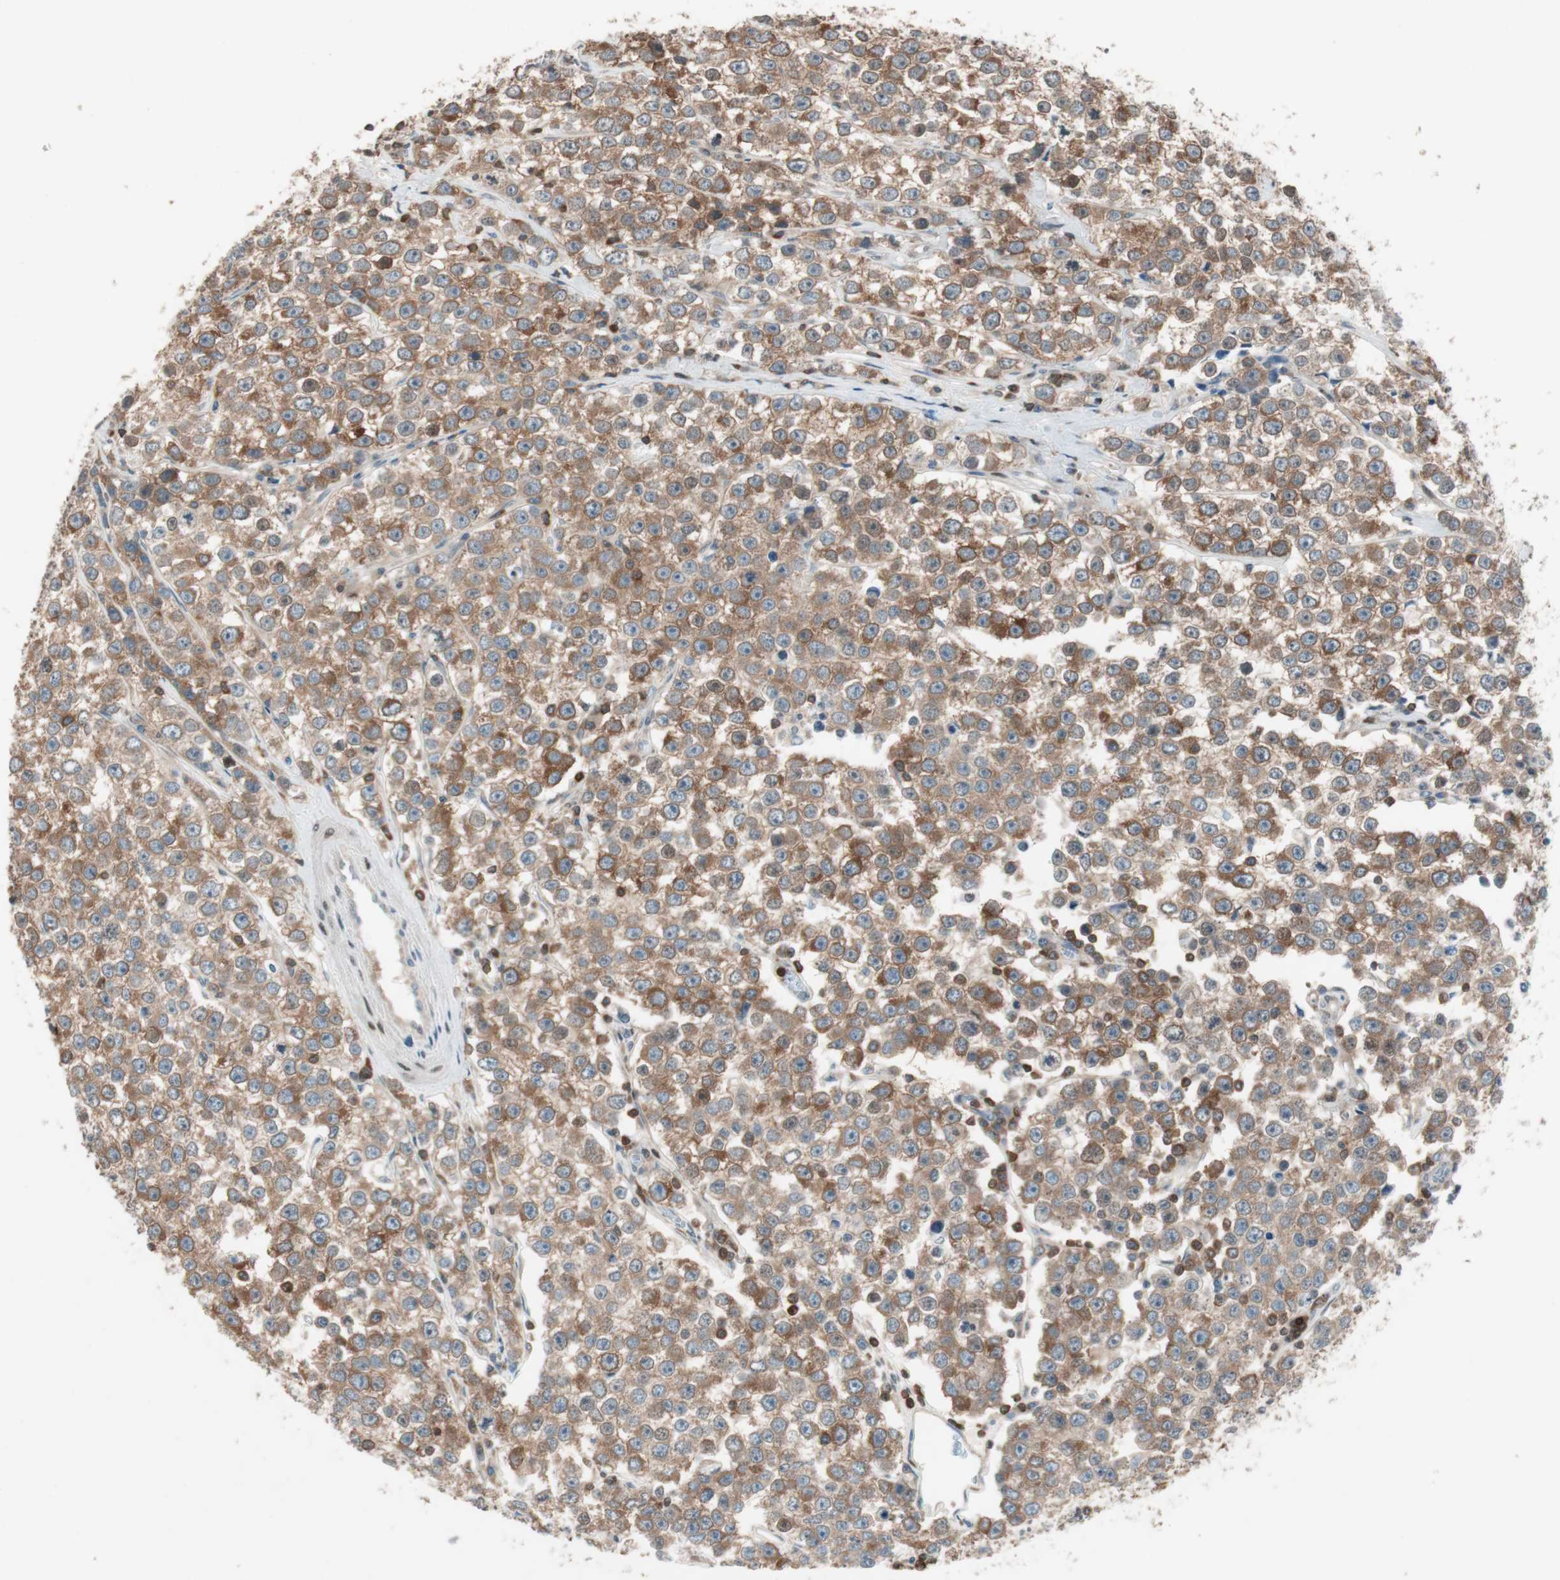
{"staining": {"intensity": "moderate", "quantity": ">75%", "location": "cytoplasmic/membranous"}, "tissue": "testis cancer", "cell_type": "Tumor cells", "image_type": "cancer", "snomed": [{"axis": "morphology", "description": "Seminoma, NOS"}, {"axis": "morphology", "description": "Carcinoma, Embryonal, NOS"}, {"axis": "topography", "description": "Testis"}], "caption": "Protein expression analysis of human embryonal carcinoma (testis) reveals moderate cytoplasmic/membranous staining in approximately >75% of tumor cells.", "gene": "BIN1", "patient": {"sex": "male", "age": 52}}